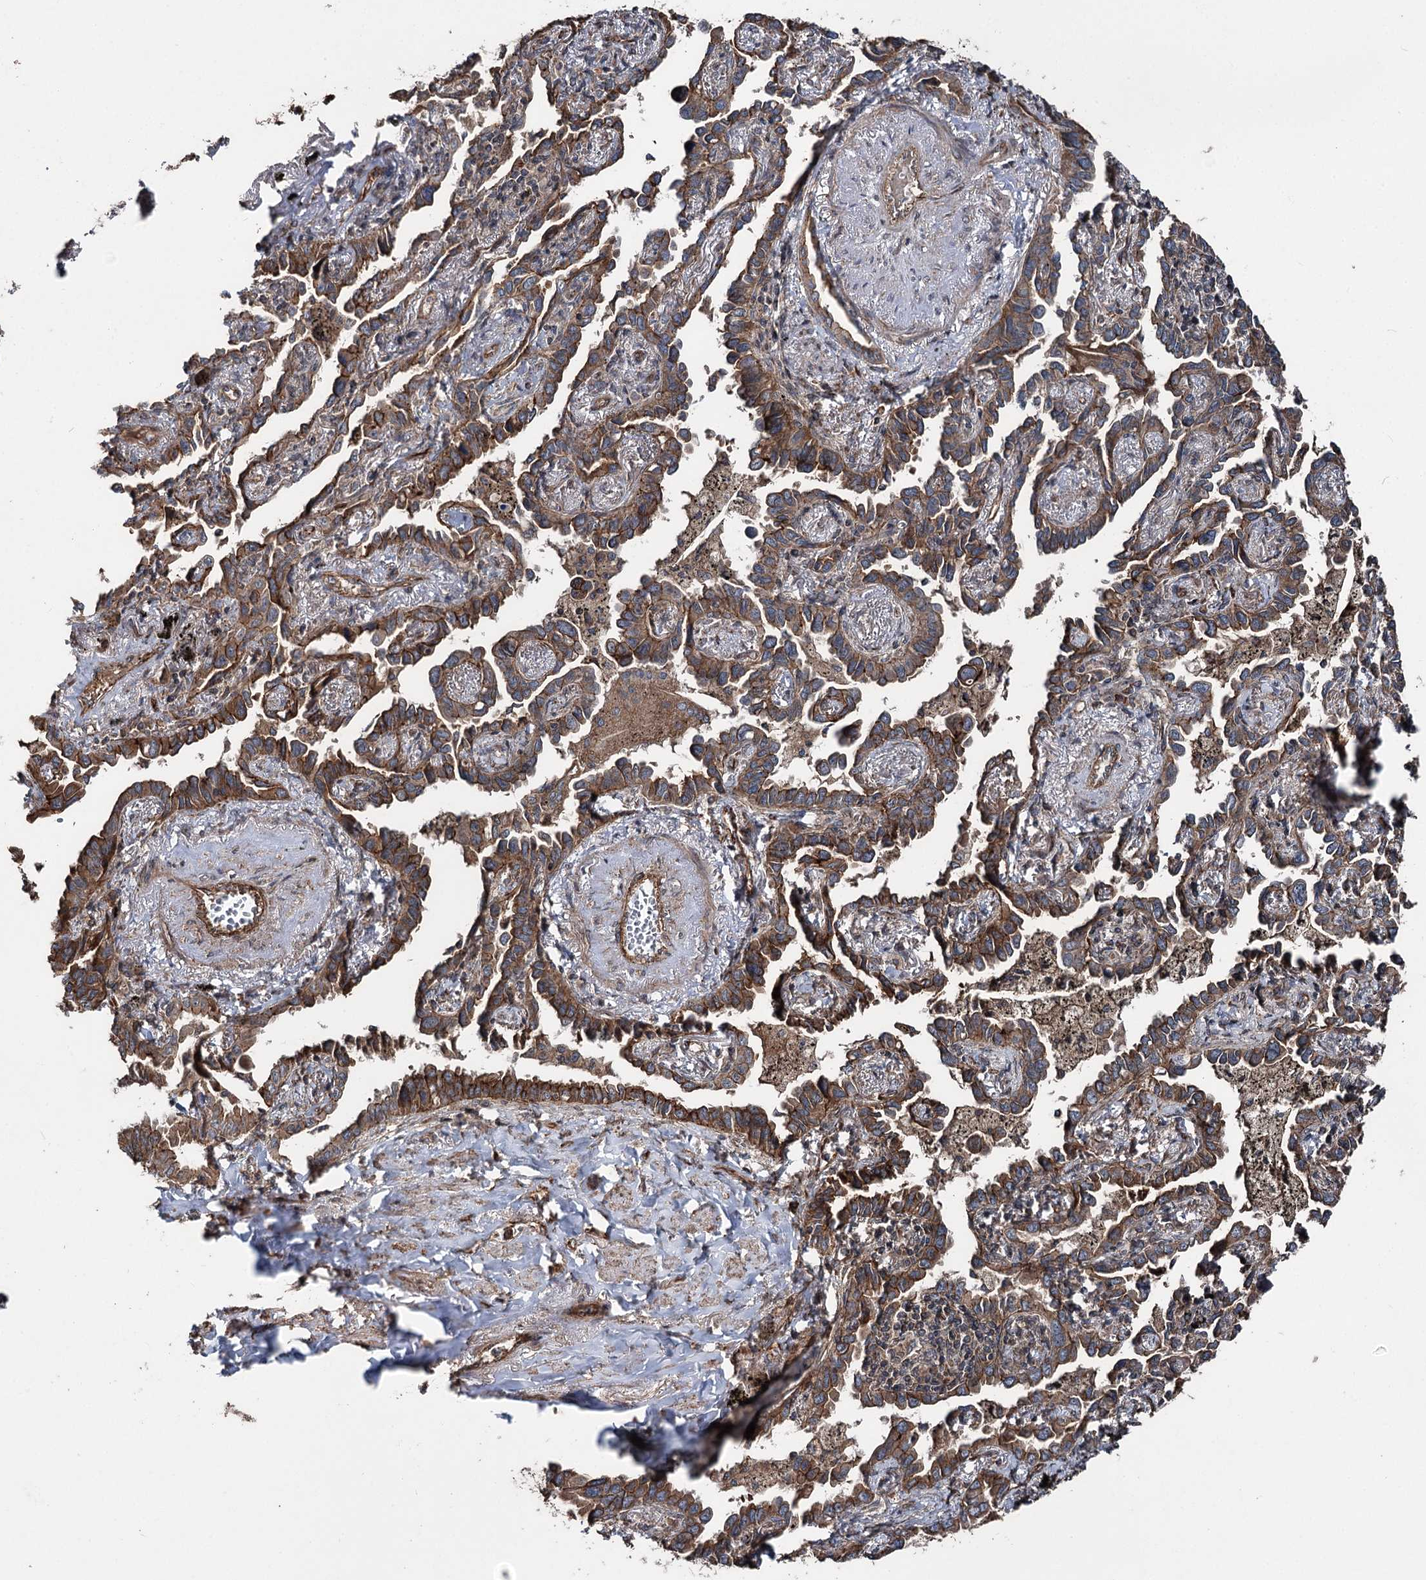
{"staining": {"intensity": "moderate", "quantity": ">75%", "location": "cytoplasmic/membranous"}, "tissue": "lung cancer", "cell_type": "Tumor cells", "image_type": "cancer", "snomed": [{"axis": "morphology", "description": "Adenocarcinoma, NOS"}, {"axis": "topography", "description": "Lung"}], "caption": "A high-resolution photomicrograph shows immunohistochemistry staining of lung adenocarcinoma, which shows moderate cytoplasmic/membranous staining in approximately >75% of tumor cells. The staining is performed using DAB (3,3'-diaminobenzidine) brown chromogen to label protein expression. The nuclei are counter-stained blue using hematoxylin.", "gene": "ITFG2", "patient": {"sex": "male", "age": 67}}